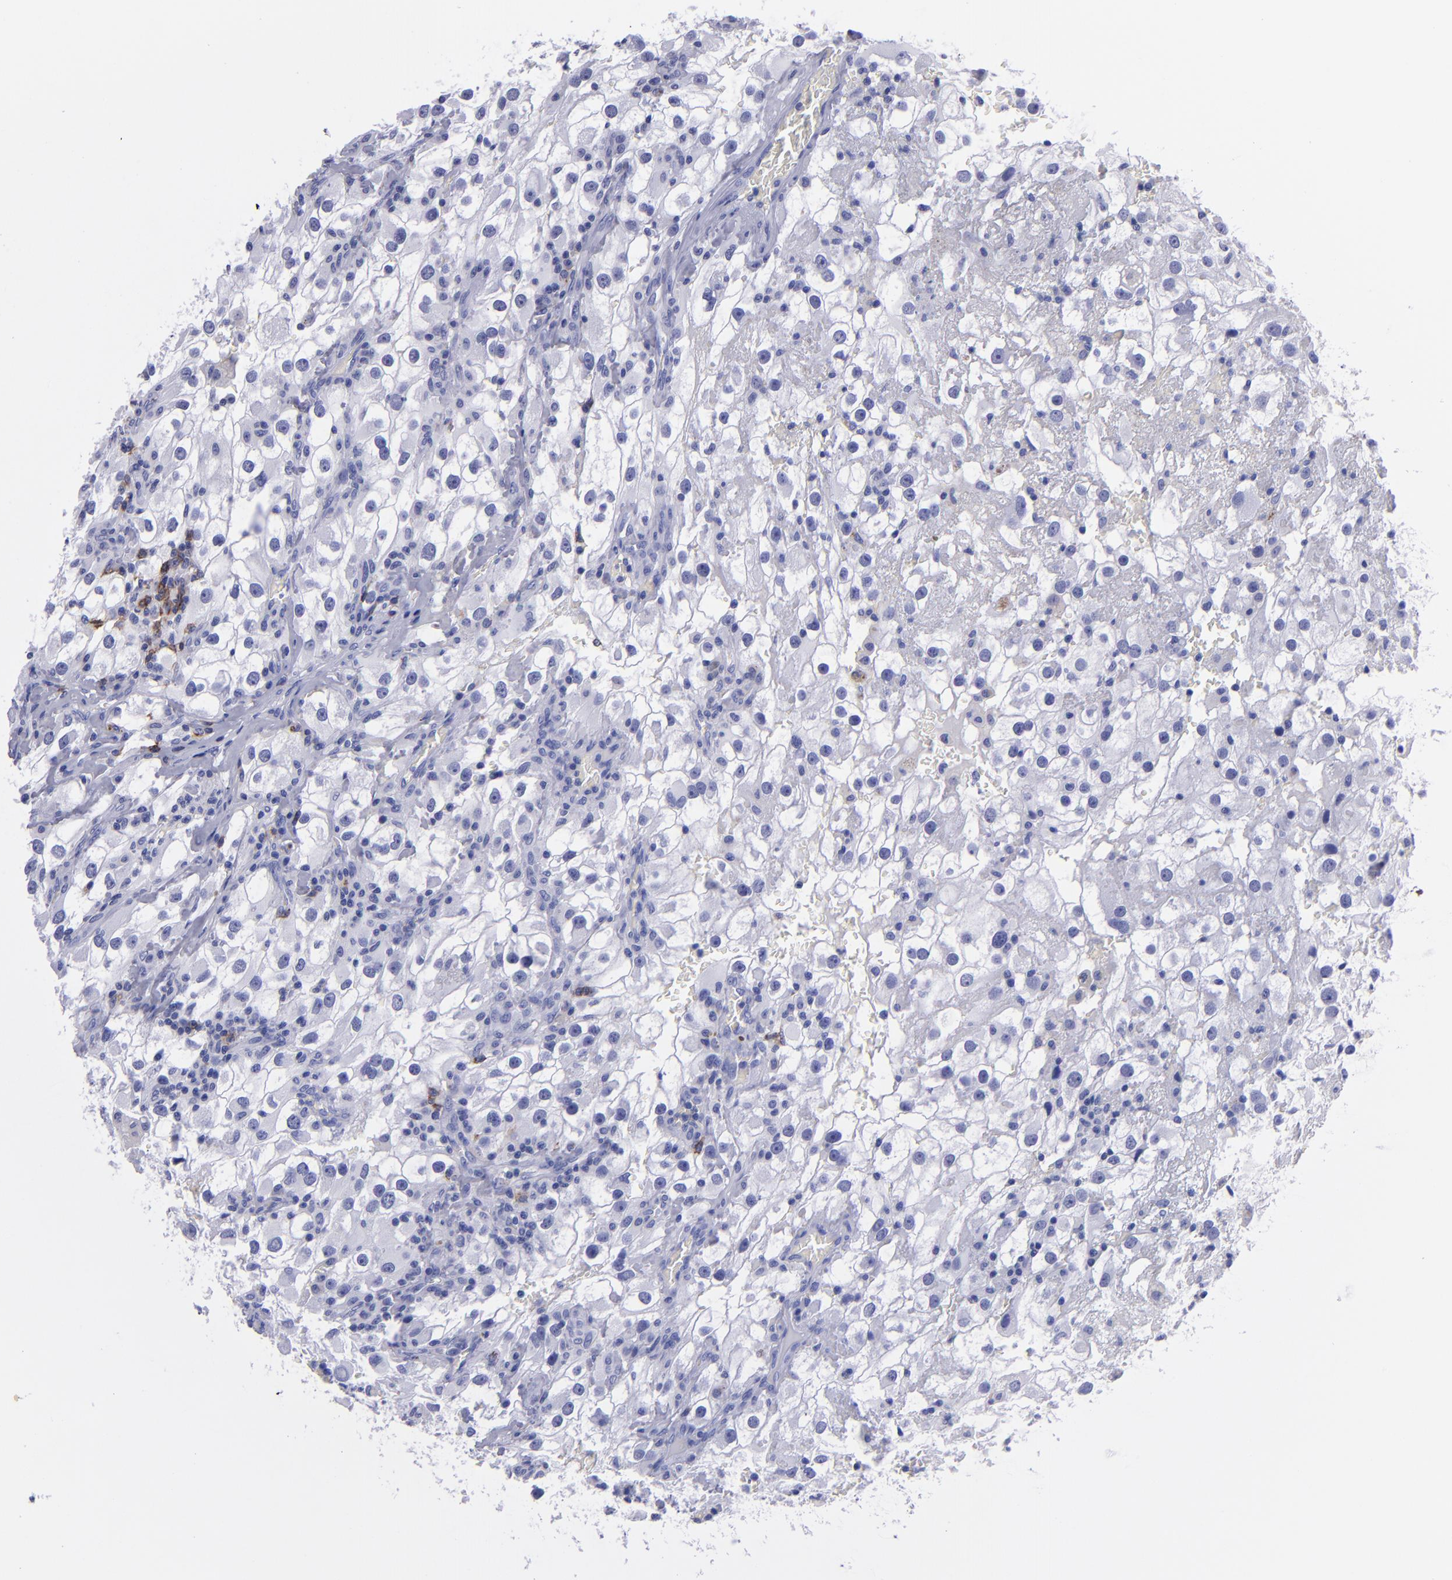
{"staining": {"intensity": "negative", "quantity": "none", "location": "none"}, "tissue": "renal cancer", "cell_type": "Tumor cells", "image_type": "cancer", "snomed": [{"axis": "morphology", "description": "Adenocarcinoma, NOS"}, {"axis": "topography", "description": "Kidney"}], "caption": "High magnification brightfield microscopy of renal cancer (adenocarcinoma) stained with DAB (brown) and counterstained with hematoxylin (blue): tumor cells show no significant positivity.", "gene": "CD37", "patient": {"sex": "female", "age": 52}}